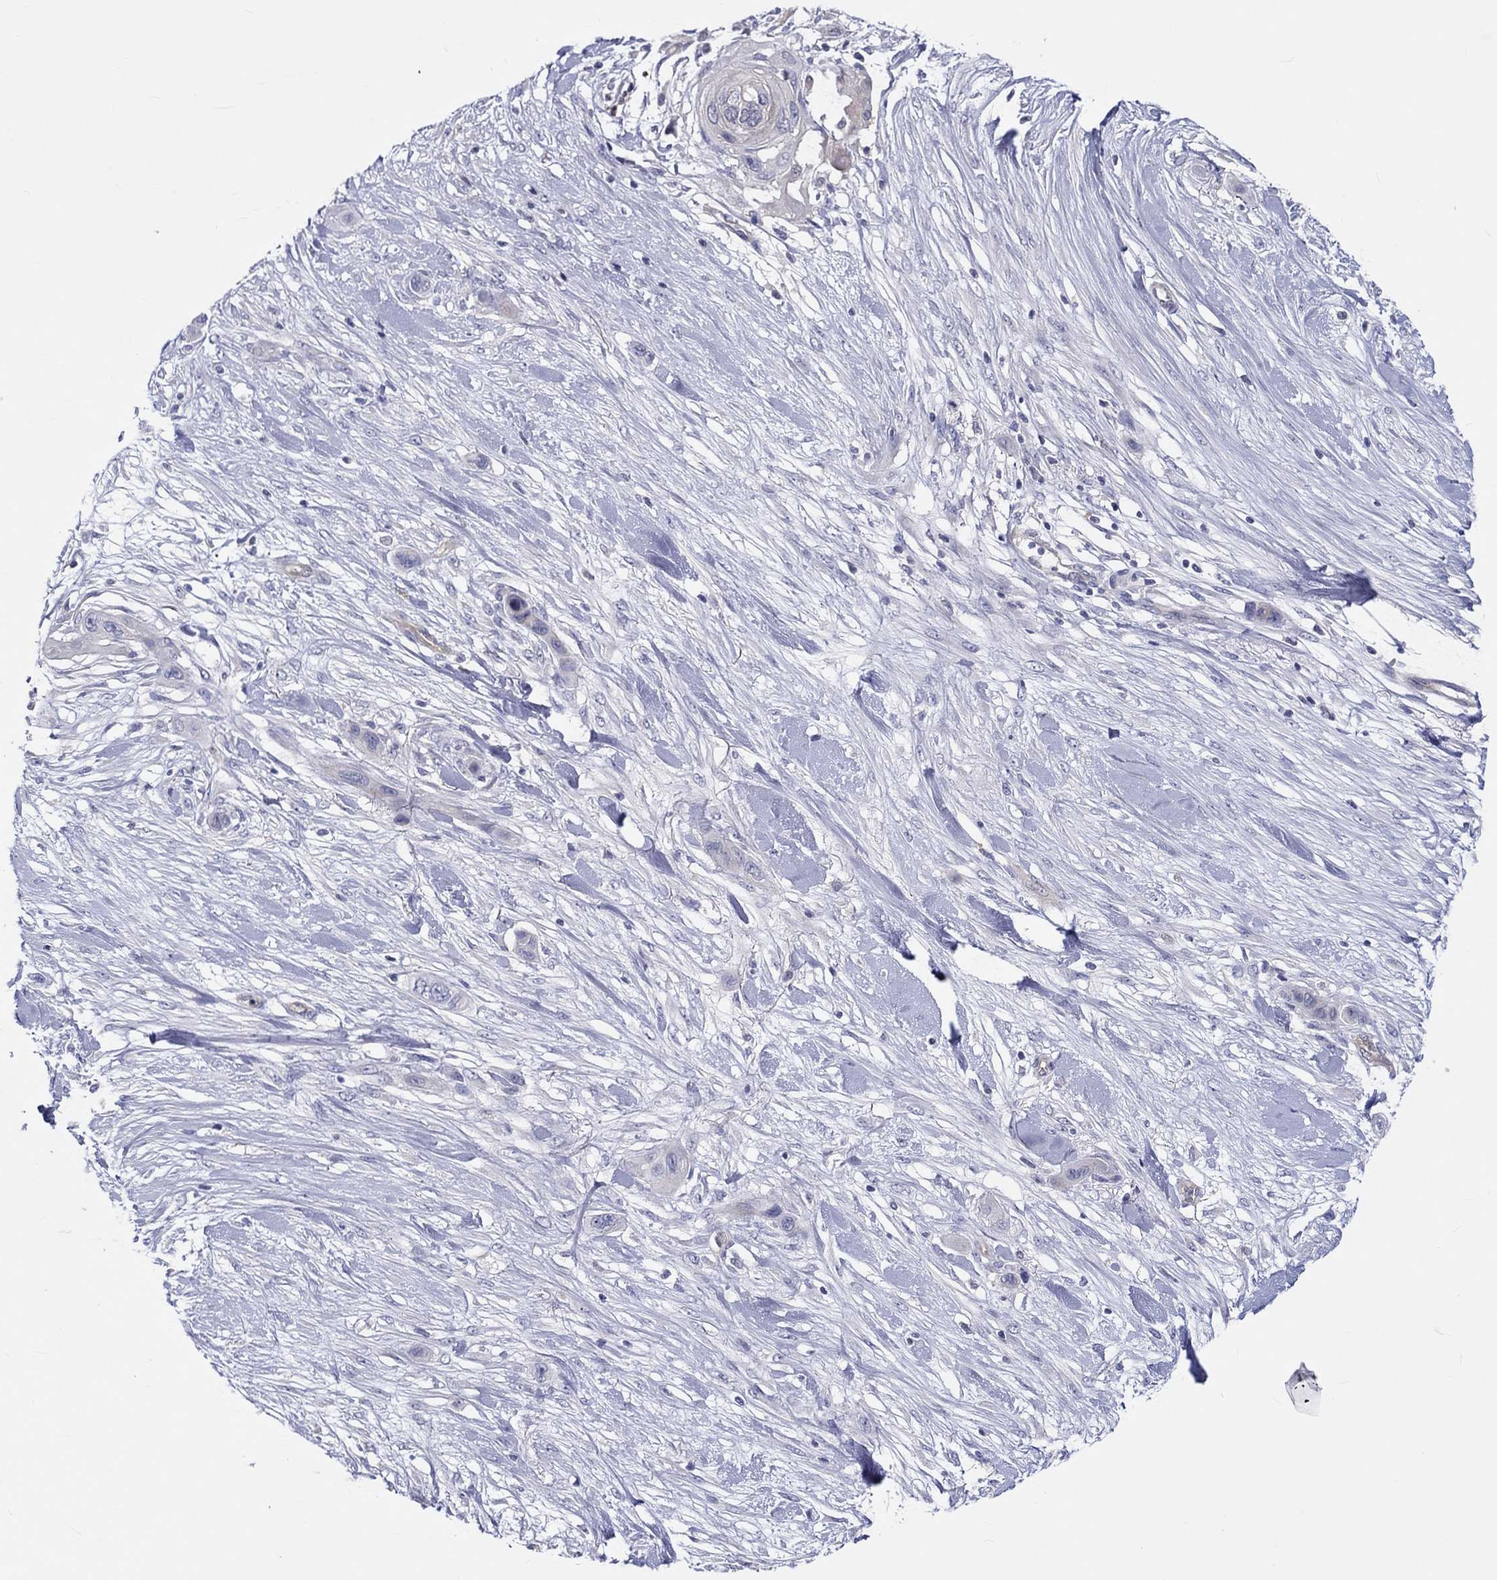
{"staining": {"intensity": "negative", "quantity": "none", "location": "none"}, "tissue": "skin cancer", "cell_type": "Tumor cells", "image_type": "cancer", "snomed": [{"axis": "morphology", "description": "Squamous cell carcinoma, NOS"}, {"axis": "topography", "description": "Skin"}], "caption": "Immunohistochemistry micrograph of skin squamous cell carcinoma stained for a protein (brown), which reveals no expression in tumor cells. (Stains: DAB (3,3'-diaminobenzidine) immunohistochemistry with hematoxylin counter stain, Microscopy: brightfield microscopy at high magnification).", "gene": "ABCG4", "patient": {"sex": "male", "age": 79}}